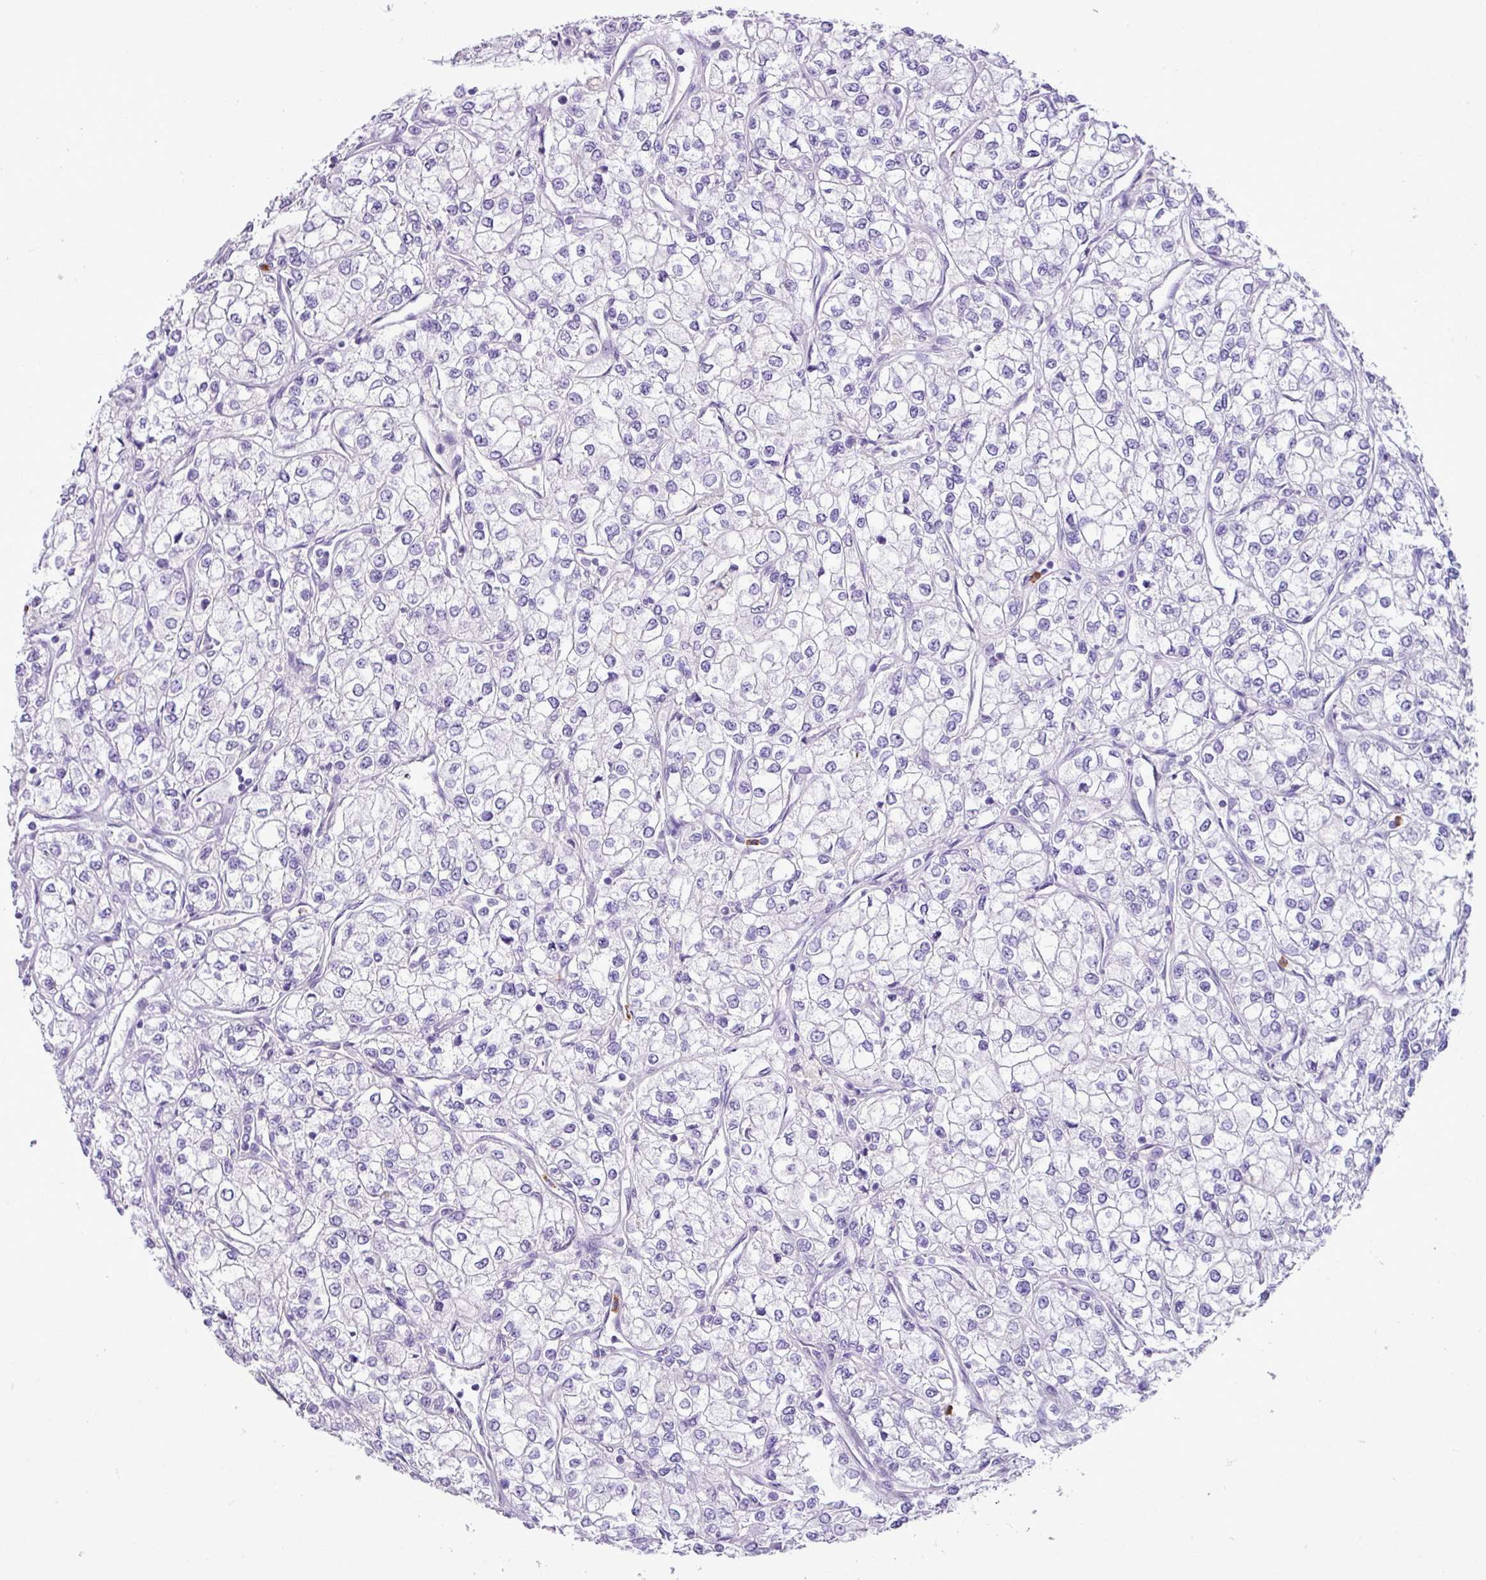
{"staining": {"intensity": "negative", "quantity": "none", "location": "none"}, "tissue": "renal cancer", "cell_type": "Tumor cells", "image_type": "cancer", "snomed": [{"axis": "morphology", "description": "Adenocarcinoma, NOS"}, {"axis": "topography", "description": "Kidney"}], "caption": "DAB (3,3'-diaminobenzidine) immunohistochemical staining of human renal adenocarcinoma exhibits no significant expression in tumor cells.", "gene": "ZSCAN5A", "patient": {"sex": "male", "age": 80}}